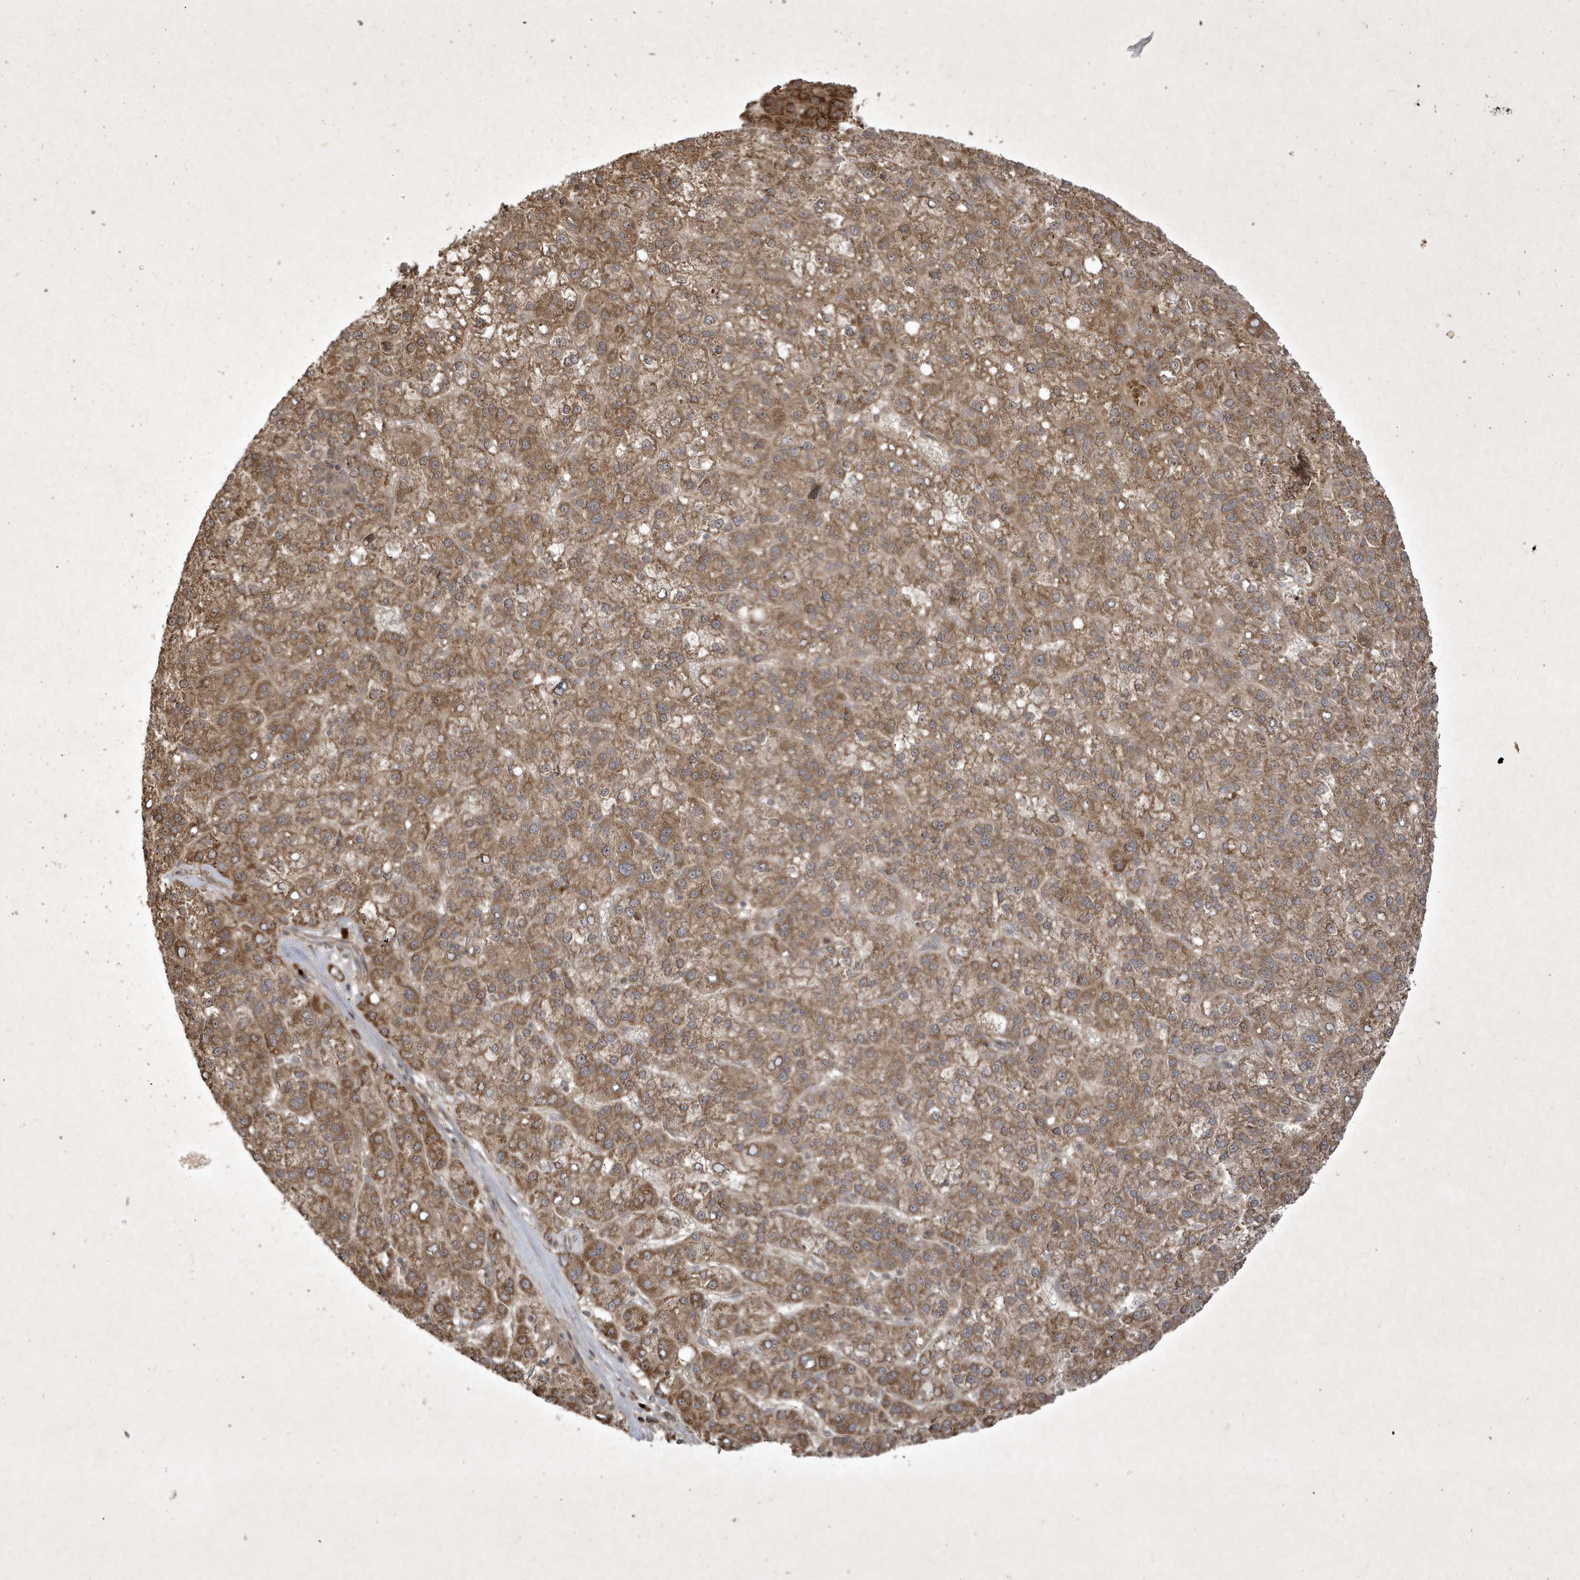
{"staining": {"intensity": "moderate", "quantity": ">75%", "location": "cytoplasmic/membranous"}, "tissue": "liver cancer", "cell_type": "Tumor cells", "image_type": "cancer", "snomed": [{"axis": "morphology", "description": "Carcinoma, Hepatocellular, NOS"}, {"axis": "topography", "description": "Liver"}], "caption": "Protein expression analysis of liver cancer shows moderate cytoplasmic/membranous expression in about >75% of tumor cells. Nuclei are stained in blue.", "gene": "FAM83C", "patient": {"sex": "female", "age": 58}}